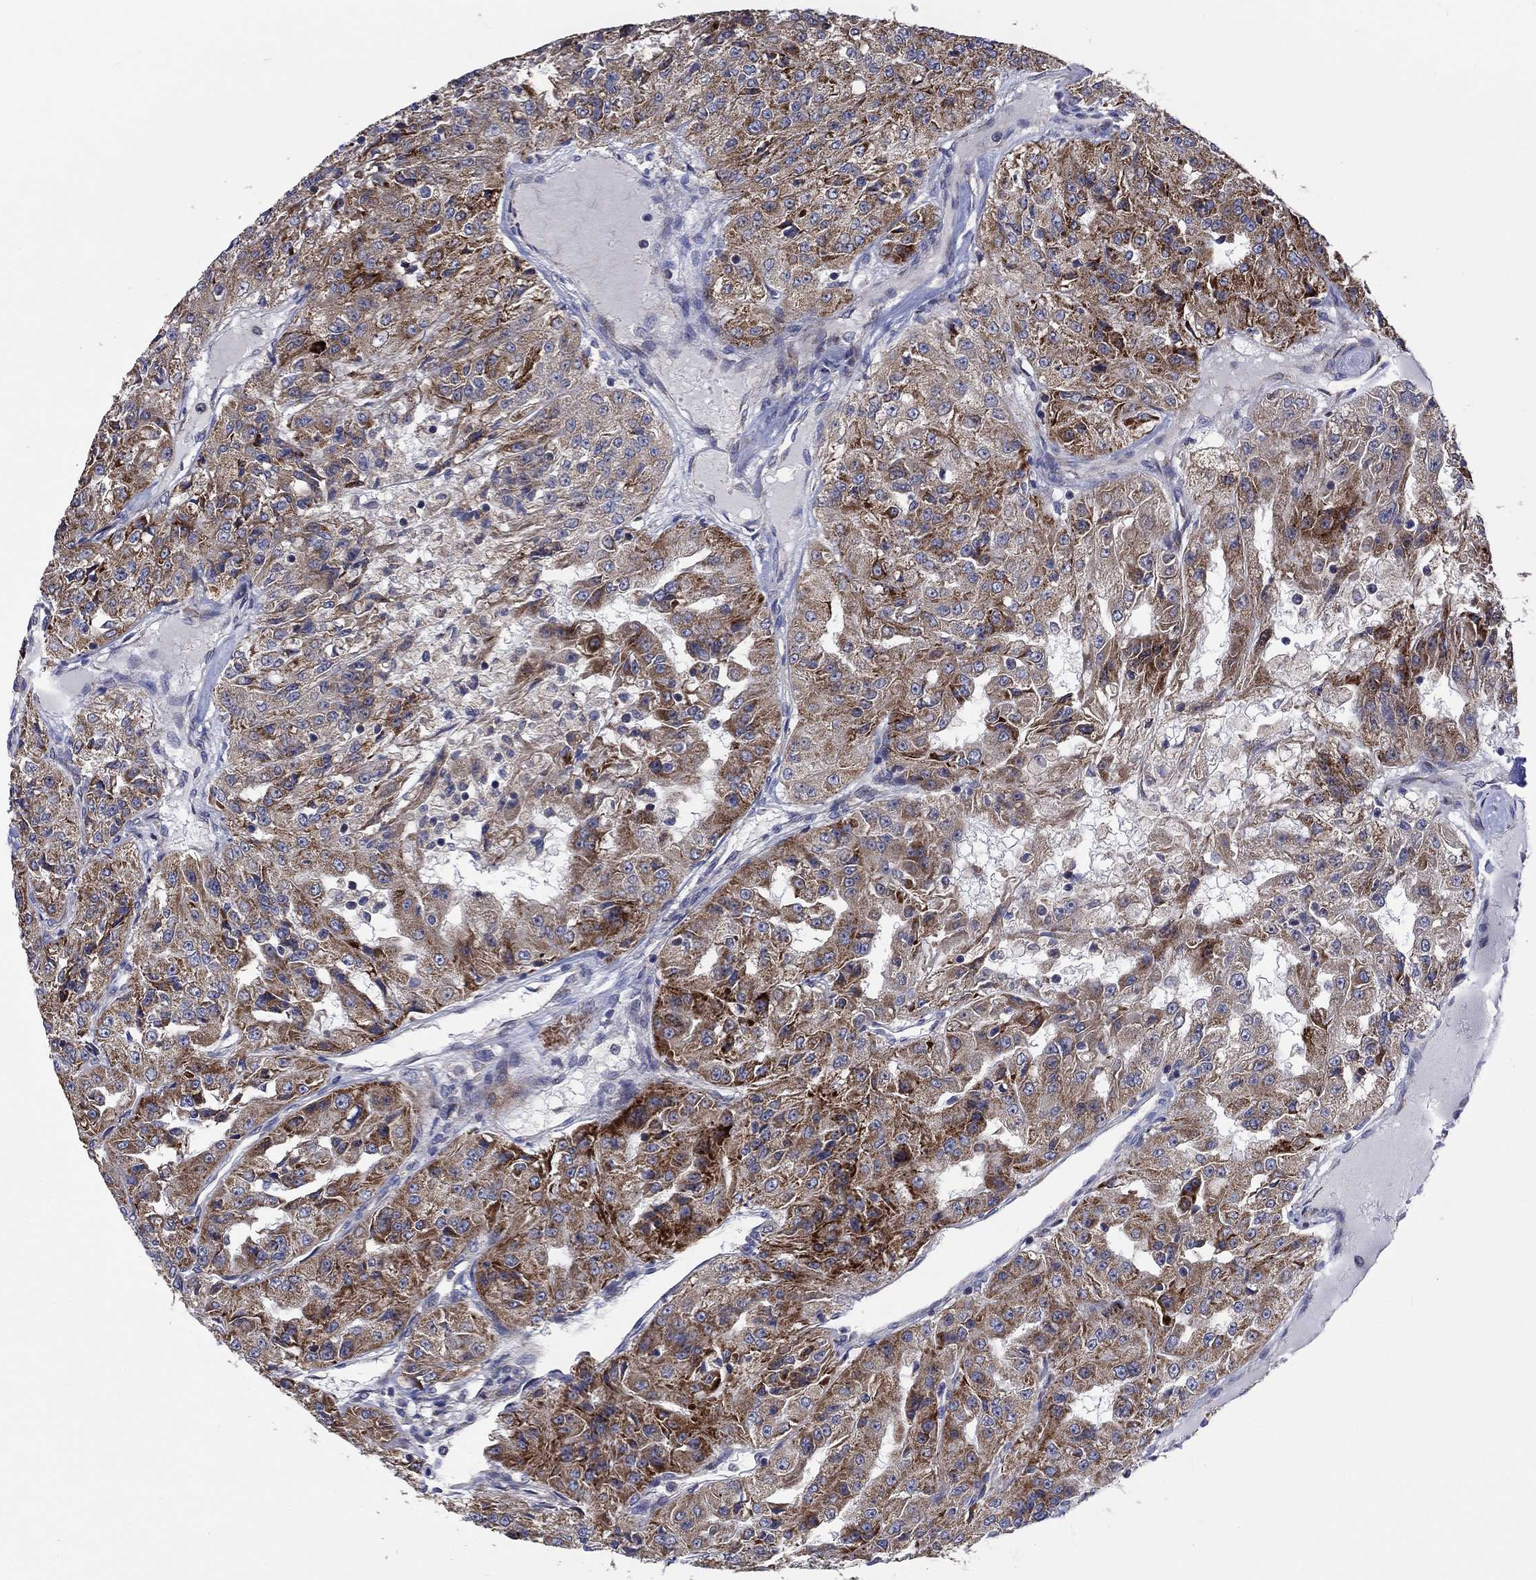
{"staining": {"intensity": "strong", "quantity": "<25%", "location": "cytoplasmic/membranous"}, "tissue": "renal cancer", "cell_type": "Tumor cells", "image_type": "cancer", "snomed": [{"axis": "morphology", "description": "Adenocarcinoma, NOS"}, {"axis": "topography", "description": "Kidney"}], "caption": "Brown immunohistochemical staining in human renal adenocarcinoma exhibits strong cytoplasmic/membranous staining in about <25% of tumor cells. Ihc stains the protein of interest in brown and the nuclei are stained blue.", "gene": "RPLP0", "patient": {"sex": "female", "age": 63}}